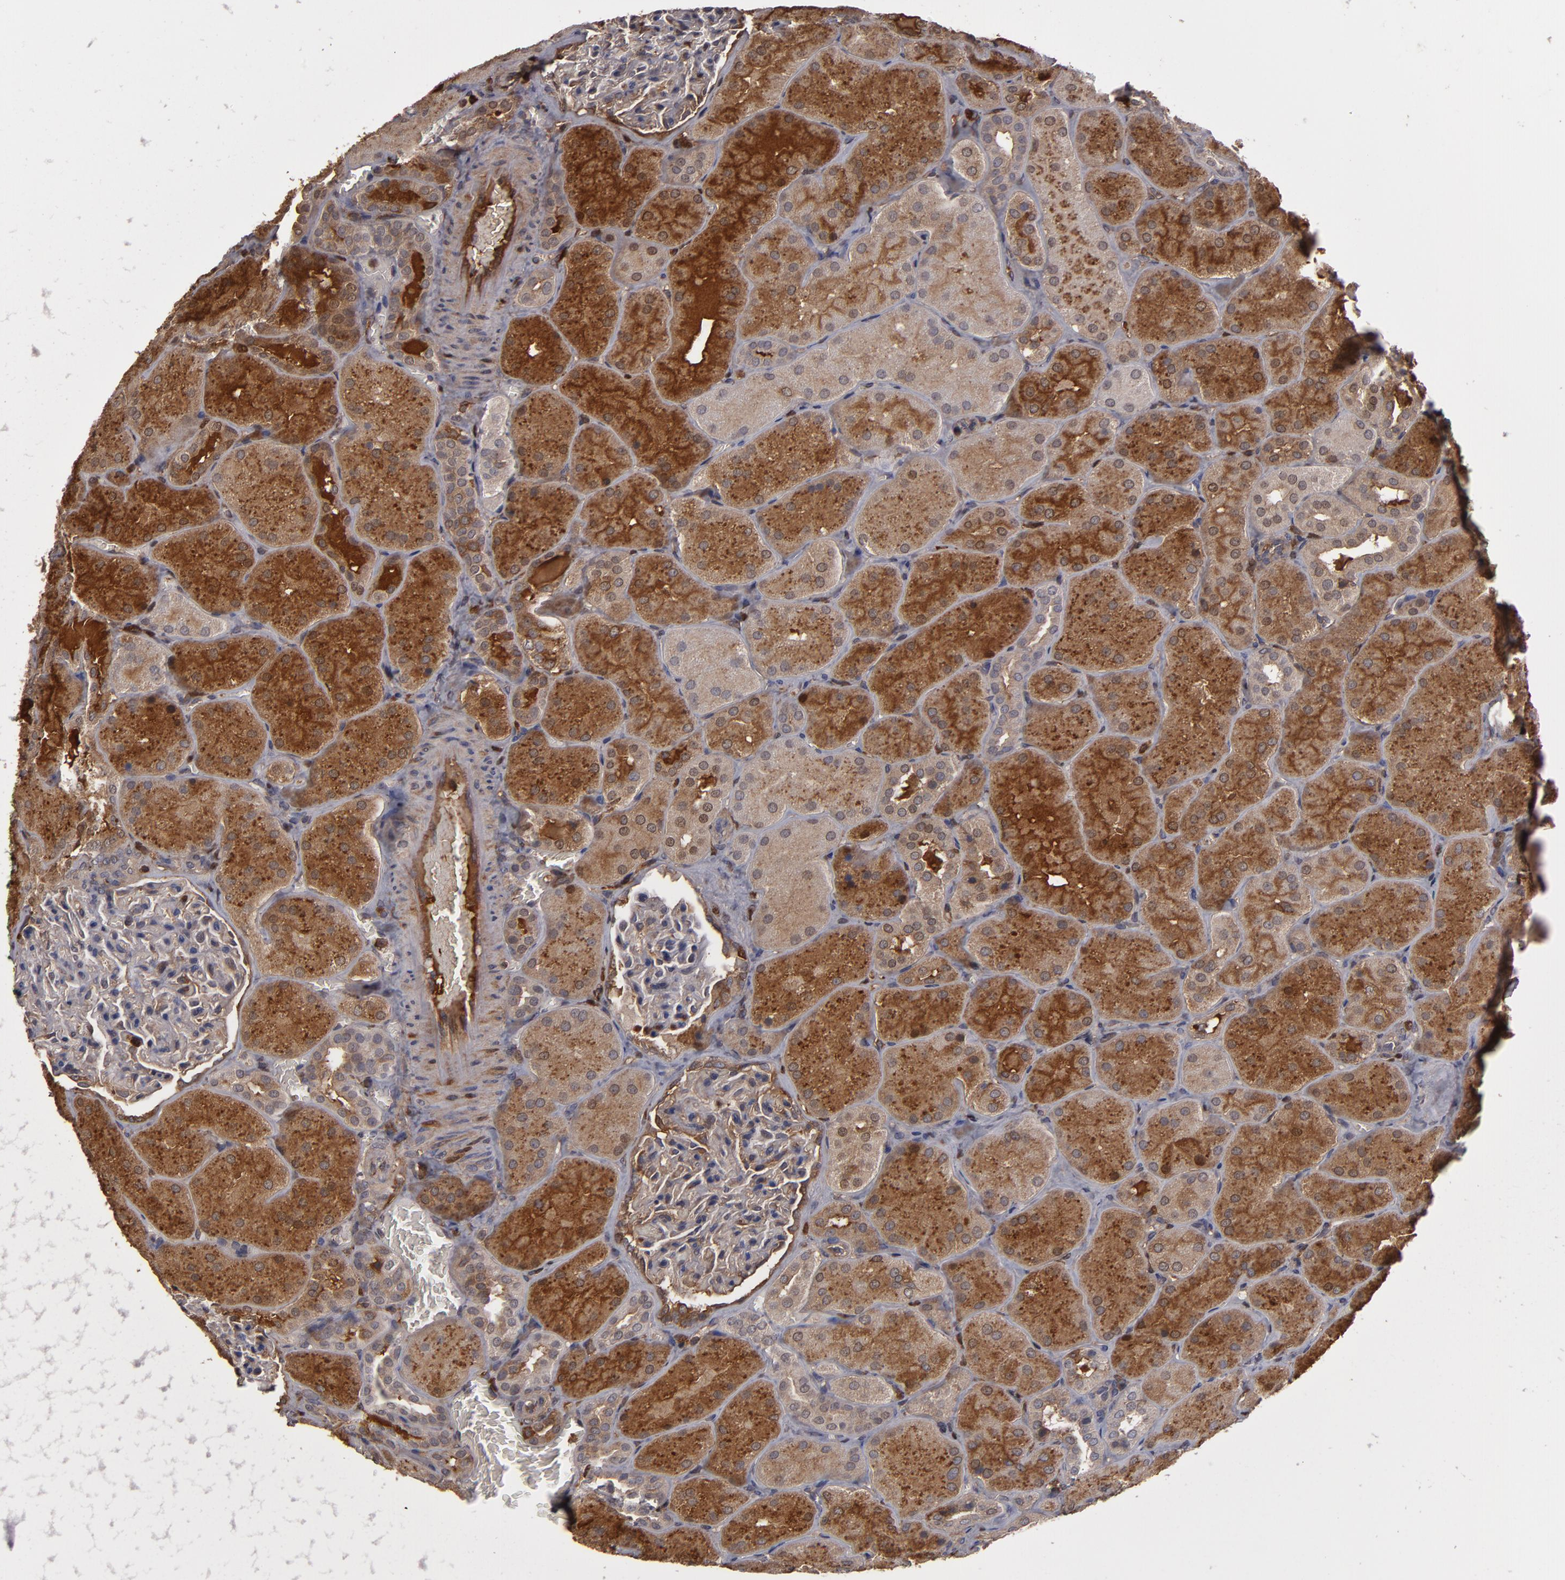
{"staining": {"intensity": "weak", "quantity": "25%-75%", "location": "cytoplasmic/membranous"}, "tissue": "kidney", "cell_type": "Cells in glomeruli", "image_type": "normal", "snomed": [{"axis": "morphology", "description": "Normal tissue, NOS"}, {"axis": "topography", "description": "Kidney"}], "caption": "DAB immunohistochemical staining of benign human kidney demonstrates weak cytoplasmic/membranous protein staining in about 25%-75% of cells in glomeruli. (Brightfield microscopy of DAB IHC at high magnification).", "gene": "SERPINA7", "patient": {"sex": "male", "age": 28}}